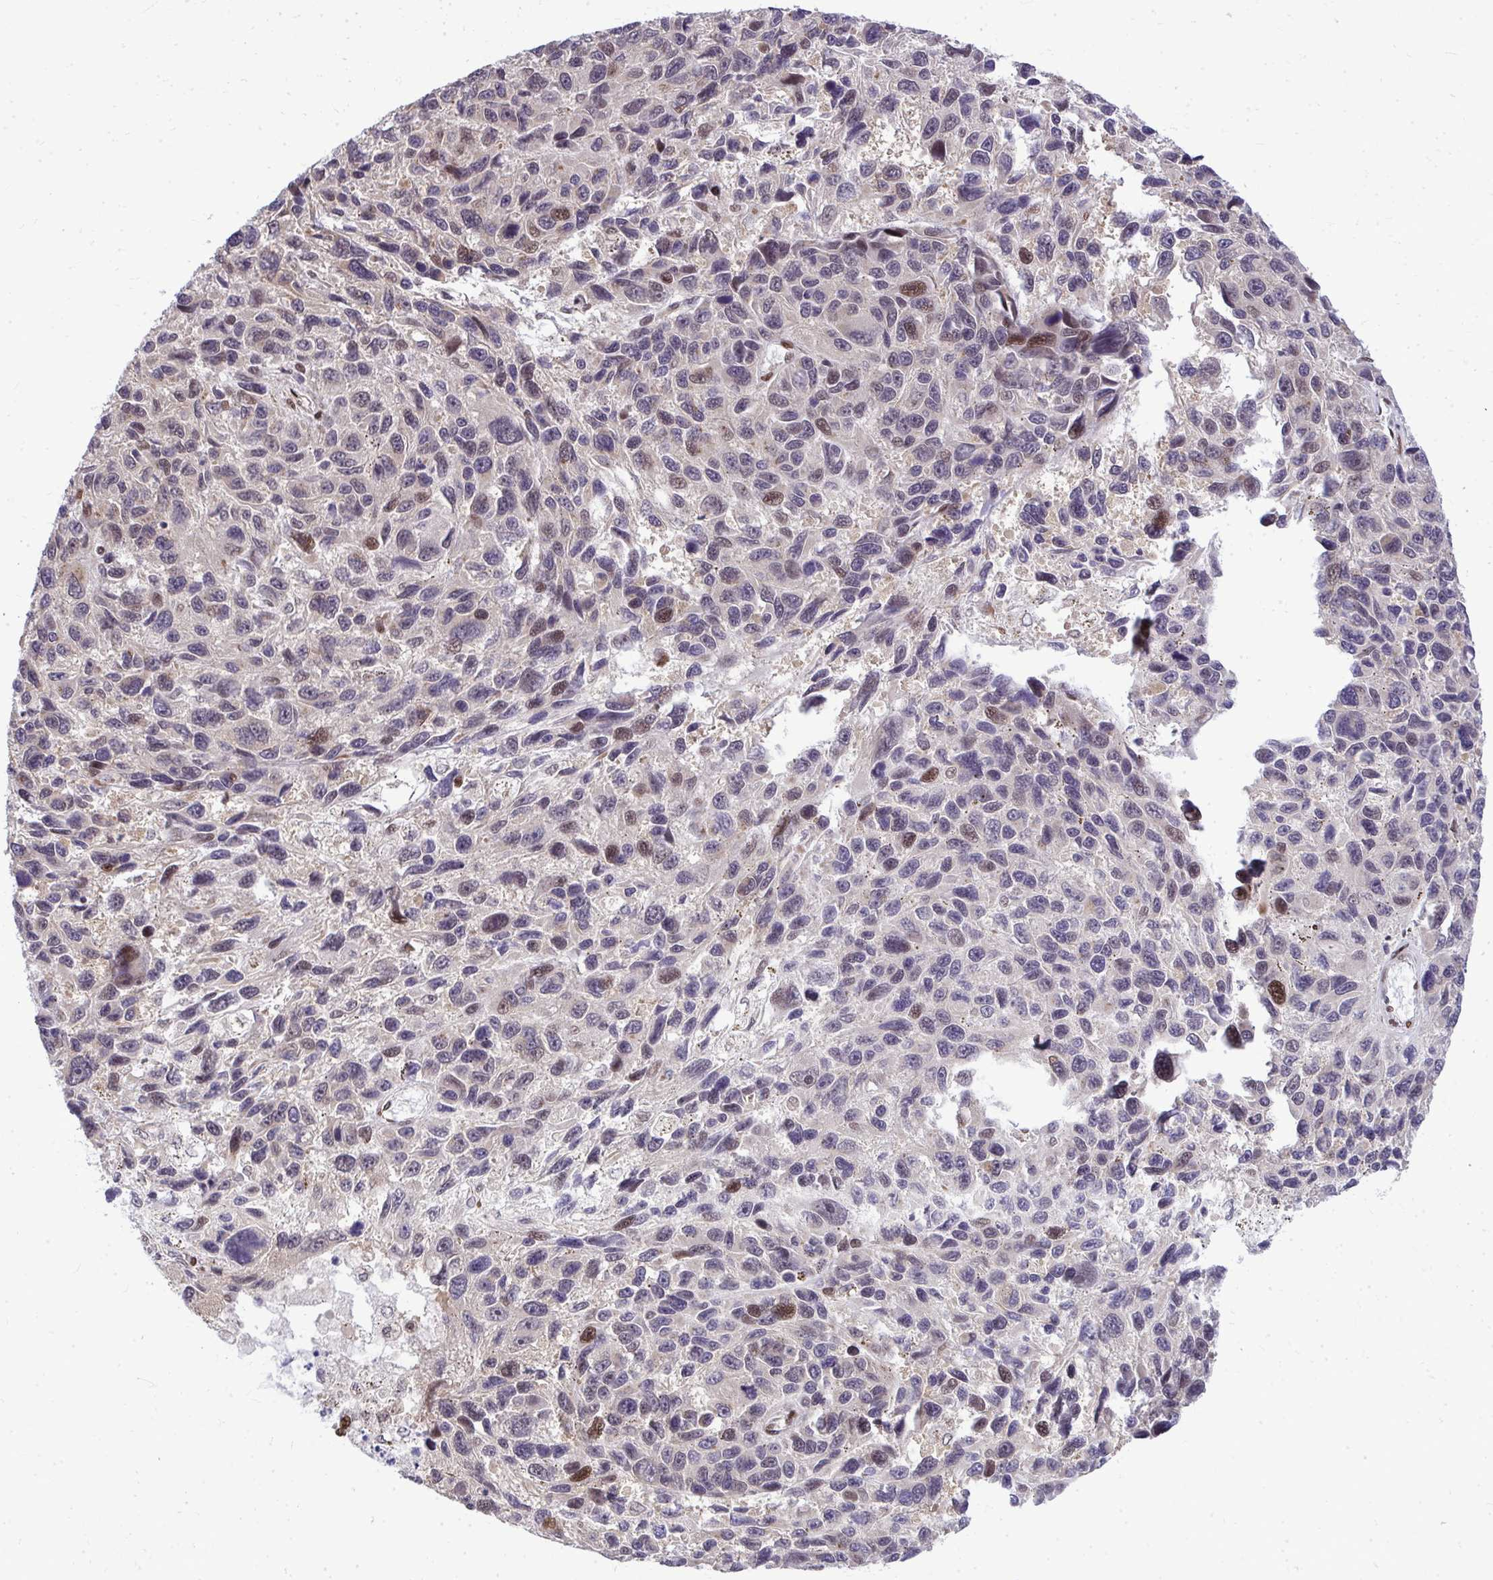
{"staining": {"intensity": "moderate", "quantity": "<25%", "location": "nuclear"}, "tissue": "melanoma", "cell_type": "Tumor cells", "image_type": "cancer", "snomed": [{"axis": "morphology", "description": "Malignant melanoma, NOS"}, {"axis": "topography", "description": "Skin"}], "caption": "Malignant melanoma stained with a brown dye shows moderate nuclear positive staining in approximately <25% of tumor cells.", "gene": "PIGY", "patient": {"sex": "male", "age": 53}}